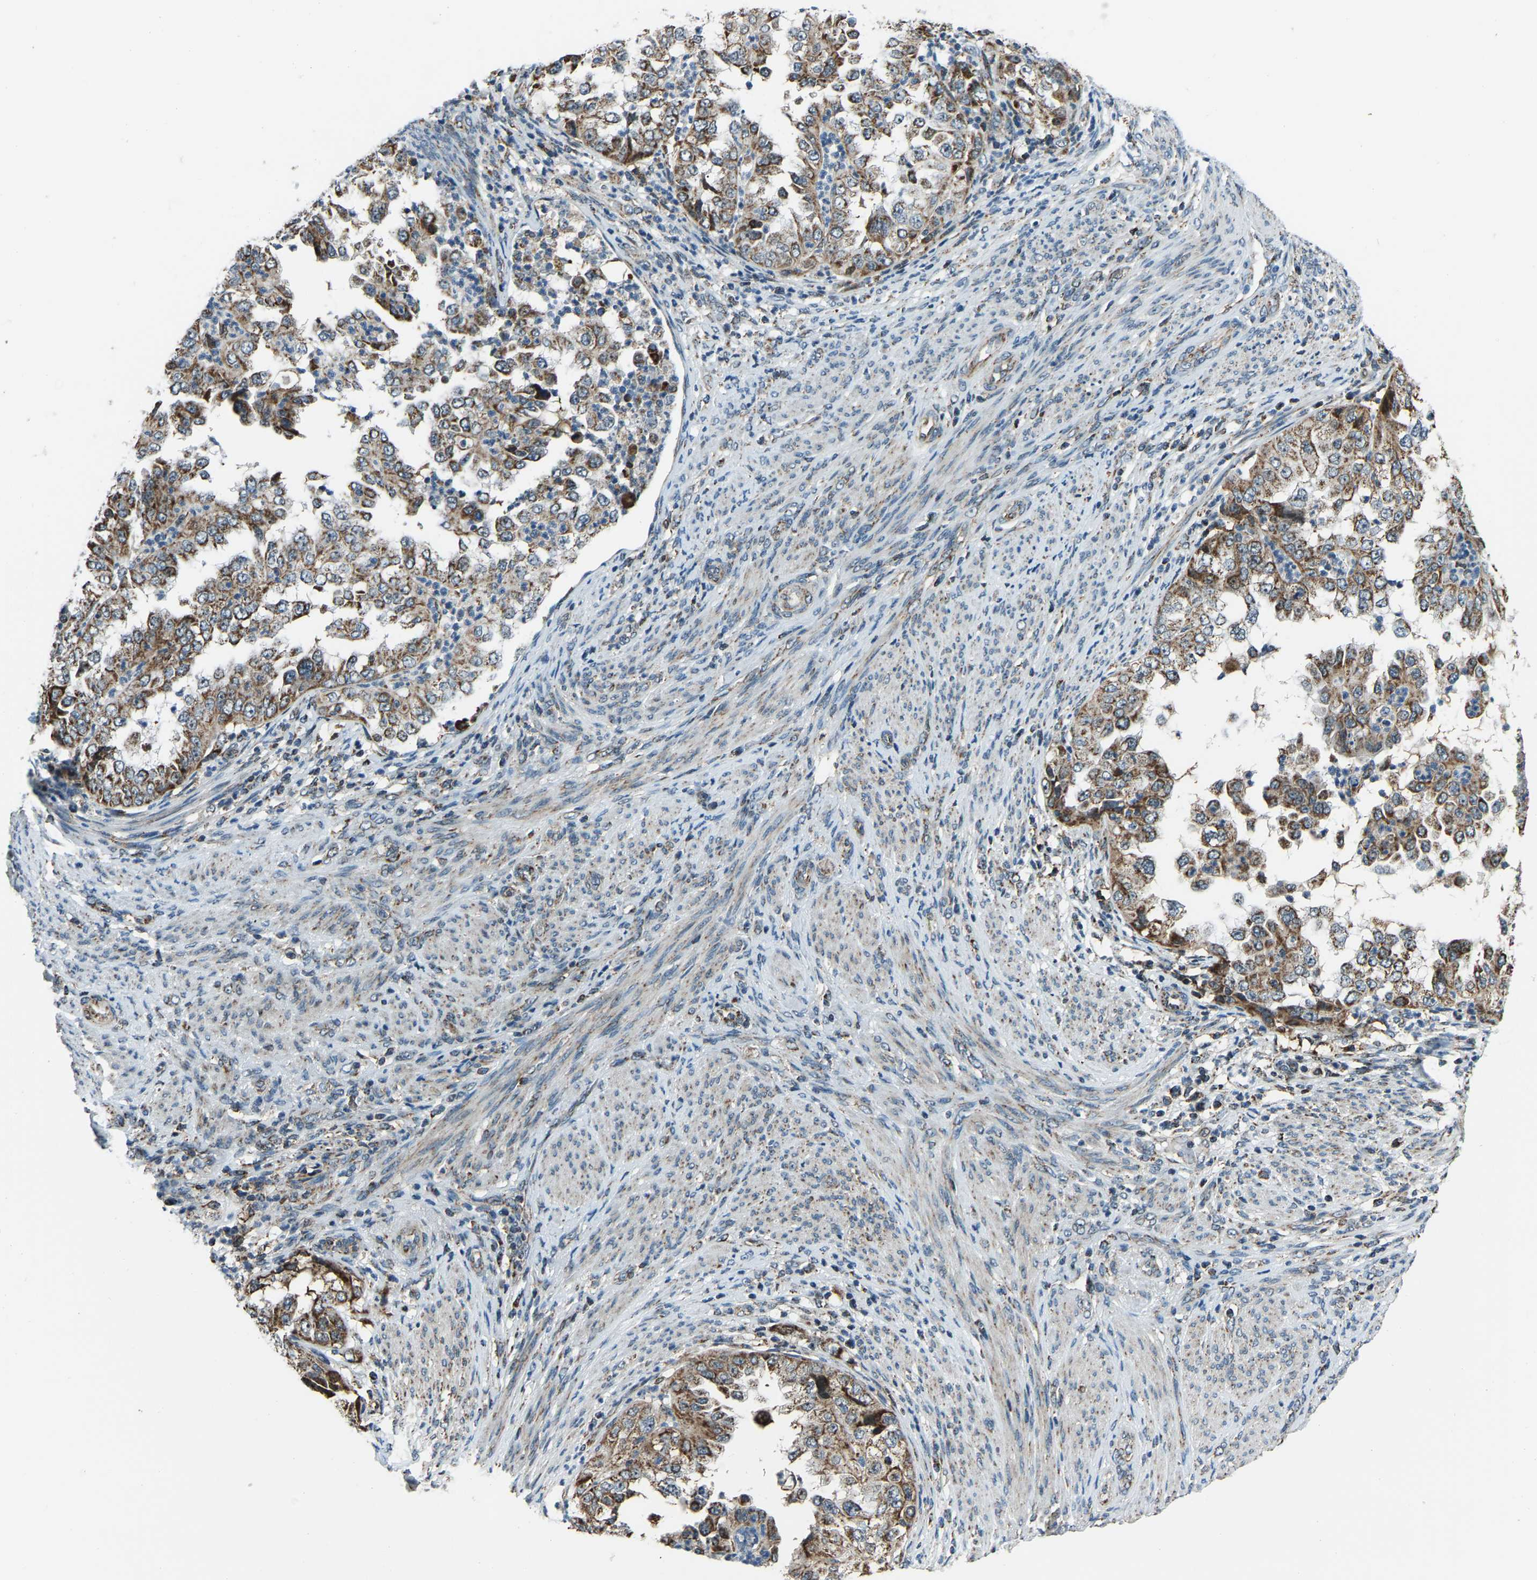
{"staining": {"intensity": "moderate", "quantity": ">75%", "location": "cytoplasmic/membranous"}, "tissue": "endometrial cancer", "cell_type": "Tumor cells", "image_type": "cancer", "snomed": [{"axis": "morphology", "description": "Adenocarcinoma, NOS"}, {"axis": "topography", "description": "Endometrium"}], "caption": "Moderate cytoplasmic/membranous protein positivity is identified in approximately >75% of tumor cells in endometrial cancer (adenocarcinoma).", "gene": "RBM33", "patient": {"sex": "female", "age": 85}}